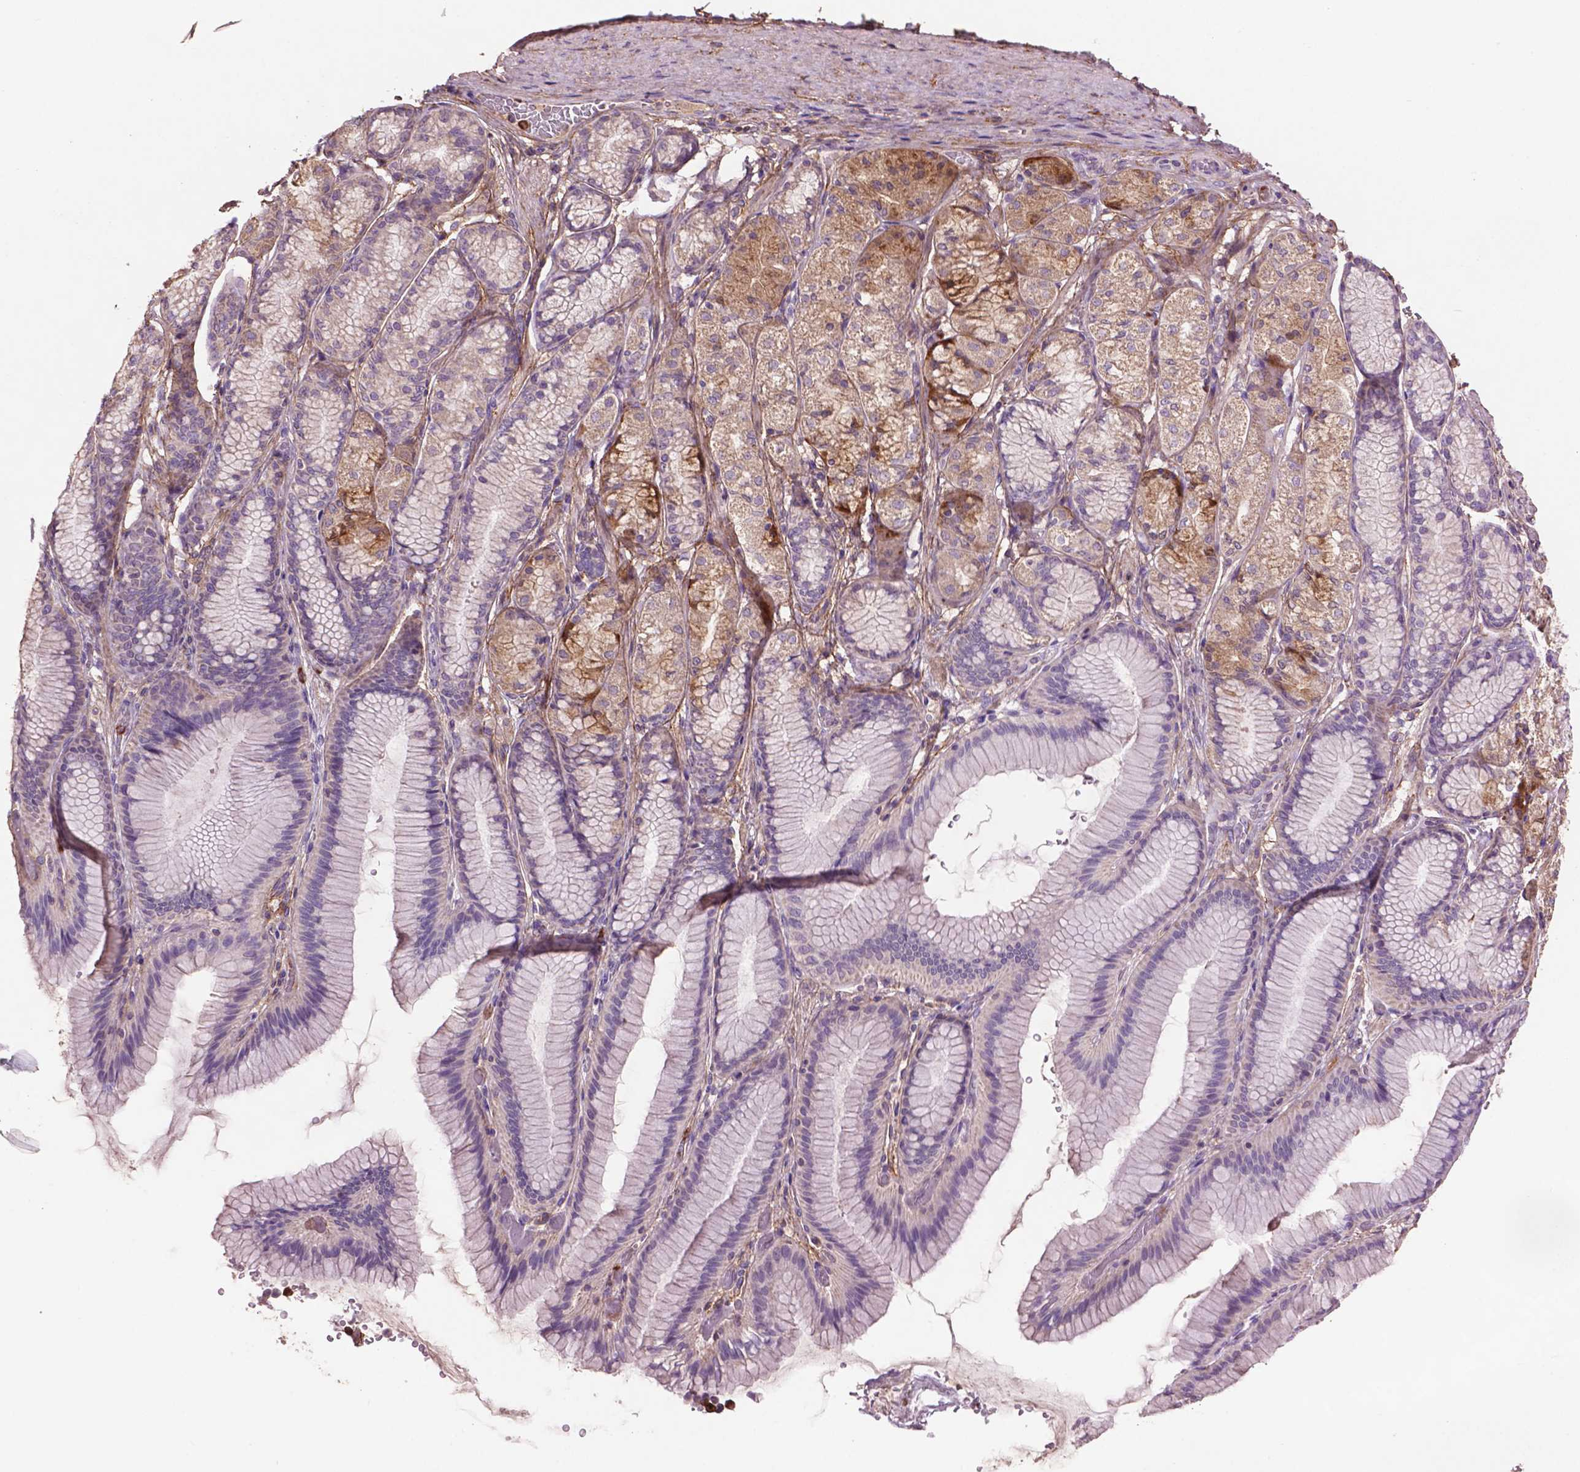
{"staining": {"intensity": "moderate", "quantity": "25%-75%", "location": "cytoplasmic/membranous"}, "tissue": "stomach", "cell_type": "Glandular cells", "image_type": "normal", "snomed": [{"axis": "morphology", "description": "Normal tissue, NOS"}, {"axis": "morphology", "description": "Adenocarcinoma, NOS"}, {"axis": "morphology", "description": "Adenocarcinoma, High grade"}, {"axis": "topography", "description": "Stomach, upper"}, {"axis": "topography", "description": "Stomach"}], "caption": "Protein staining of benign stomach demonstrates moderate cytoplasmic/membranous staining in approximately 25%-75% of glandular cells. The protein is stained brown, and the nuclei are stained in blue (DAB (3,3'-diaminobenzidine) IHC with brightfield microscopy, high magnification).", "gene": "LRRC3C", "patient": {"sex": "female", "age": 65}}